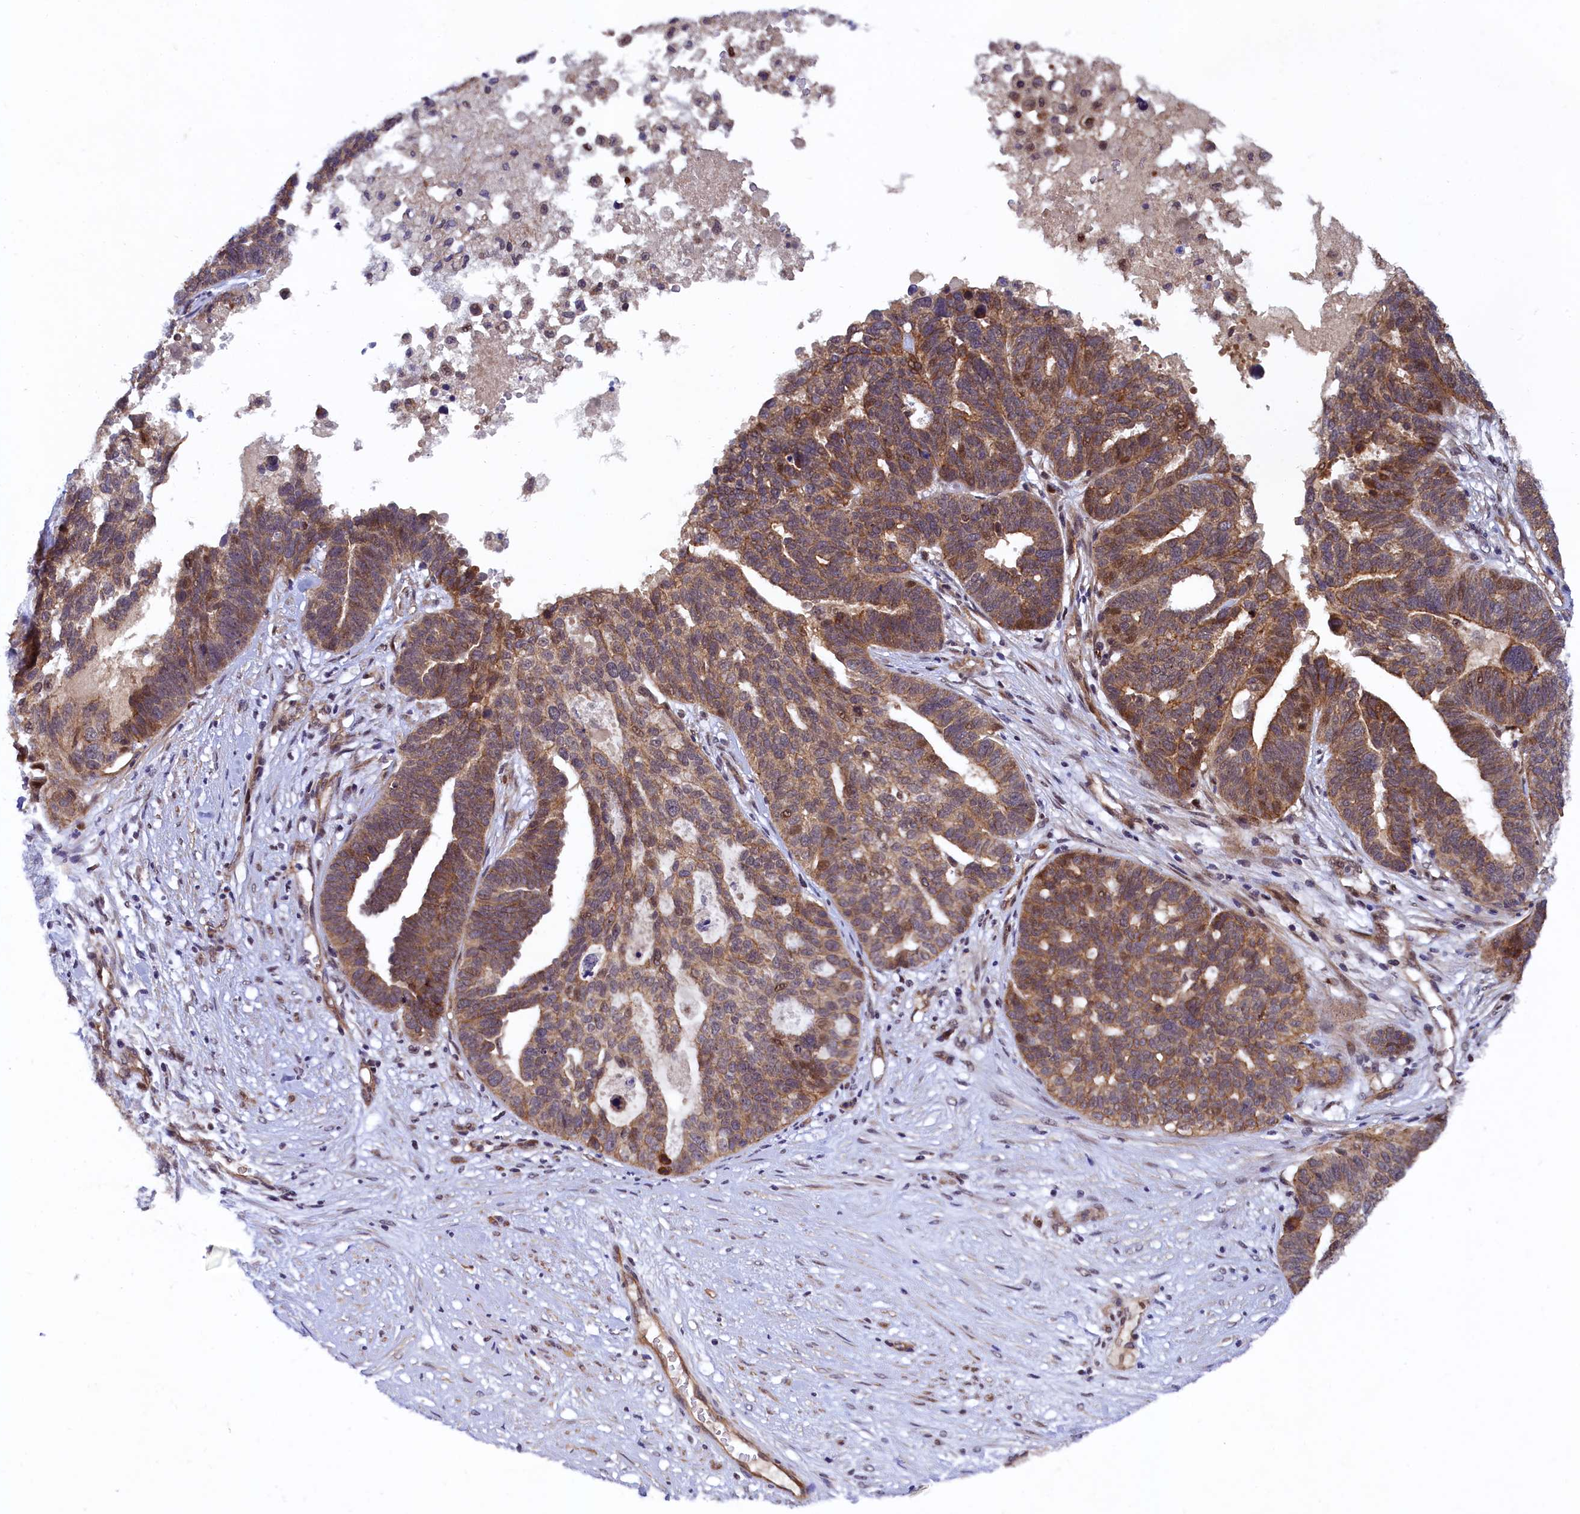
{"staining": {"intensity": "moderate", "quantity": ">75%", "location": "cytoplasmic/membranous"}, "tissue": "ovarian cancer", "cell_type": "Tumor cells", "image_type": "cancer", "snomed": [{"axis": "morphology", "description": "Cystadenocarcinoma, serous, NOS"}, {"axis": "topography", "description": "Ovary"}], "caption": "The micrograph shows staining of serous cystadenocarcinoma (ovarian), revealing moderate cytoplasmic/membranous protein expression (brown color) within tumor cells. The staining was performed using DAB to visualize the protein expression in brown, while the nuclei were stained in blue with hematoxylin (Magnification: 20x).", "gene": "ARL14EP", "patient": {"sex": "female", "age": 59}}